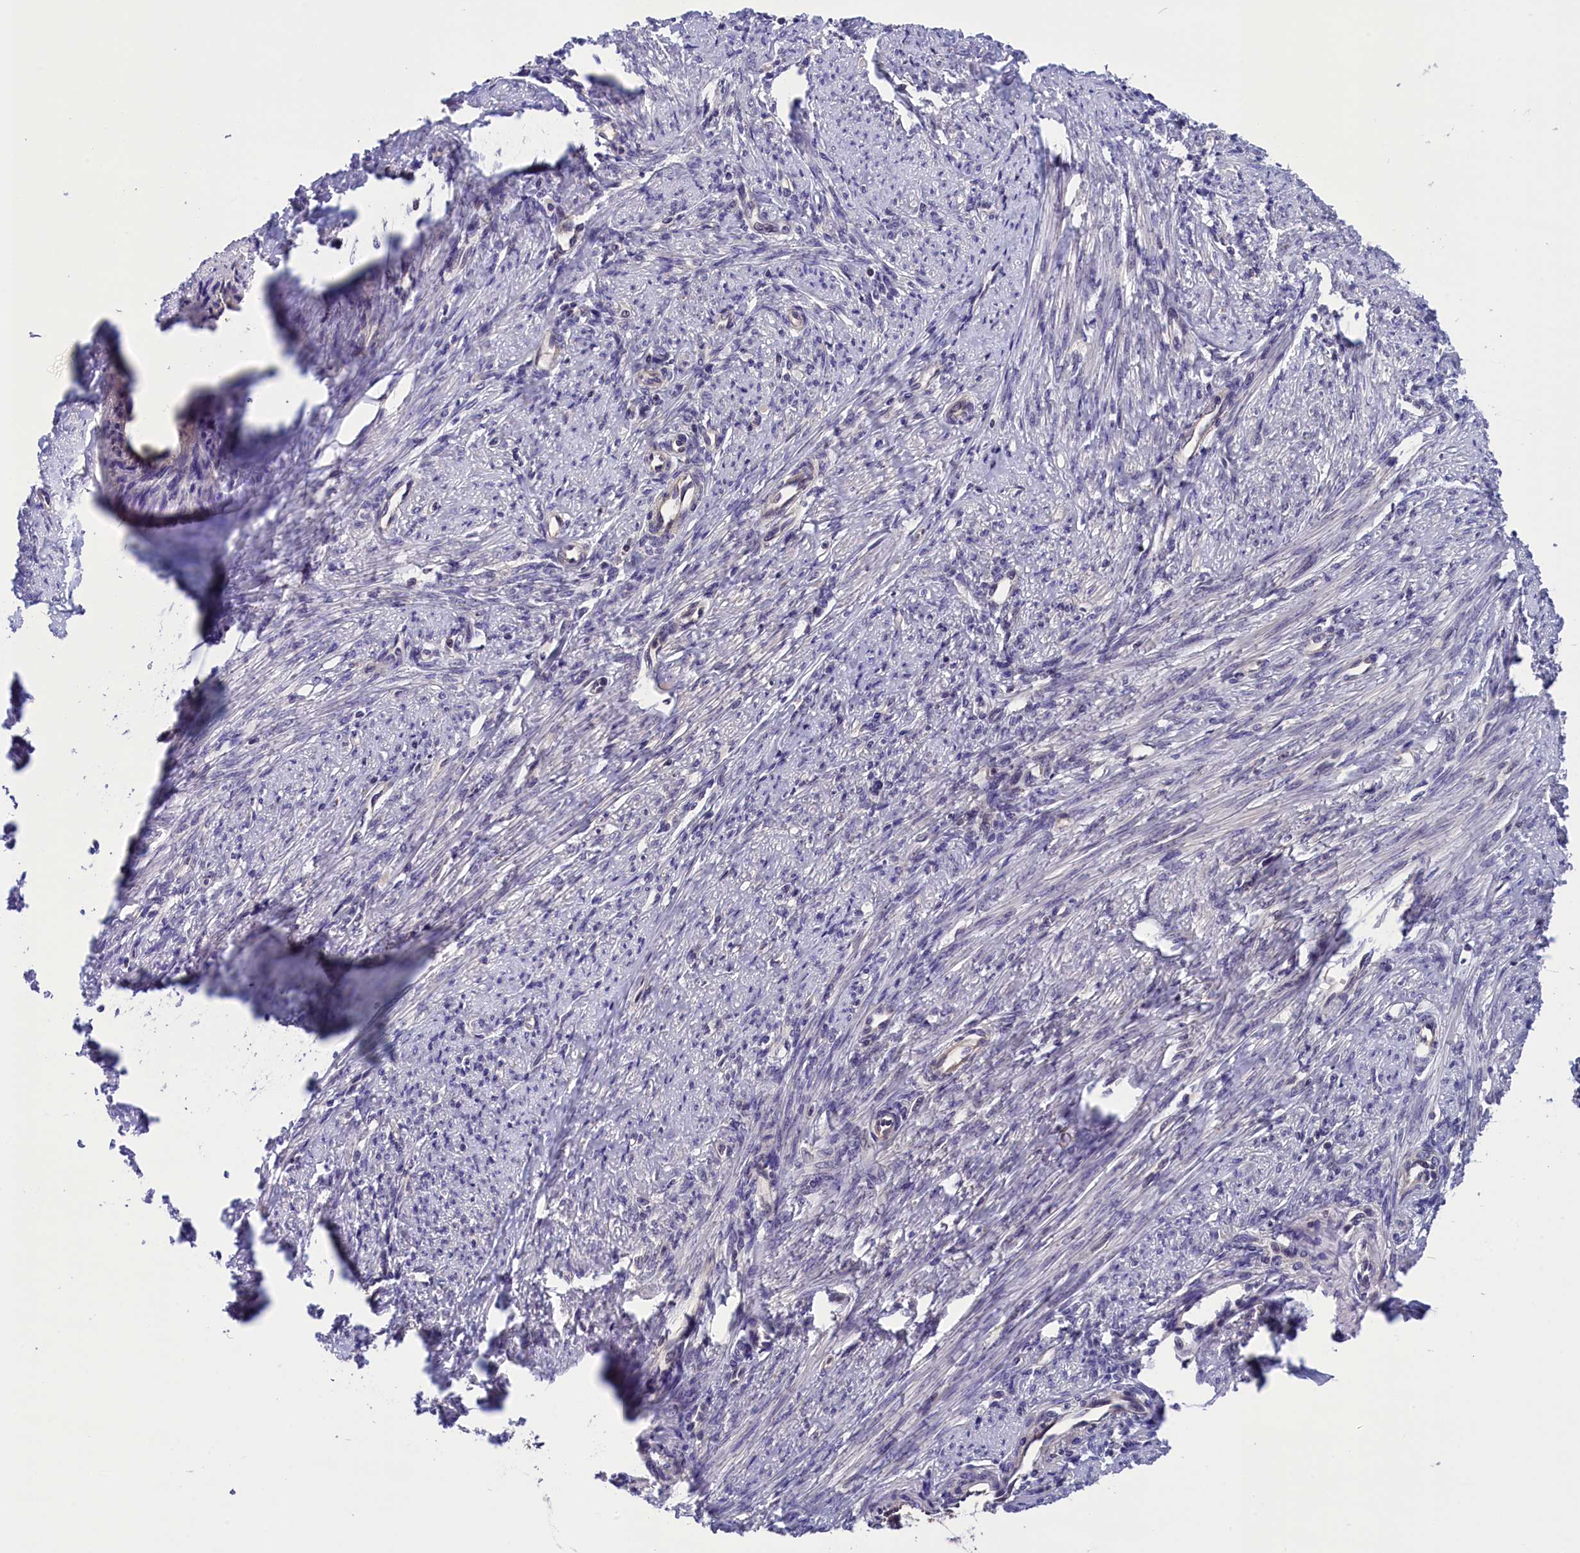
{"staining": {"intensity": "weak", "quantity": "<25%", "location": "cytoplasmic/membranous"}, "tissue": "smooth muscle", "cell_type": "Smooth muscle cells", "image_type": "normal", "snomed": [{"axis": "morphology", "description": "Normal tissue, NOS"}, {"axis": "topography", "description": "Smooth muscle"}, {"axis": "topography", "description": "Uterus"}], "caption": "Immunohistochemistry of unremarkable human smooth muscle reveals no positivity in smooth muscle cells. Nuclei are stained in blue.", "gene": "TBCB", "patient": {"sex": "female", "age": 59}}